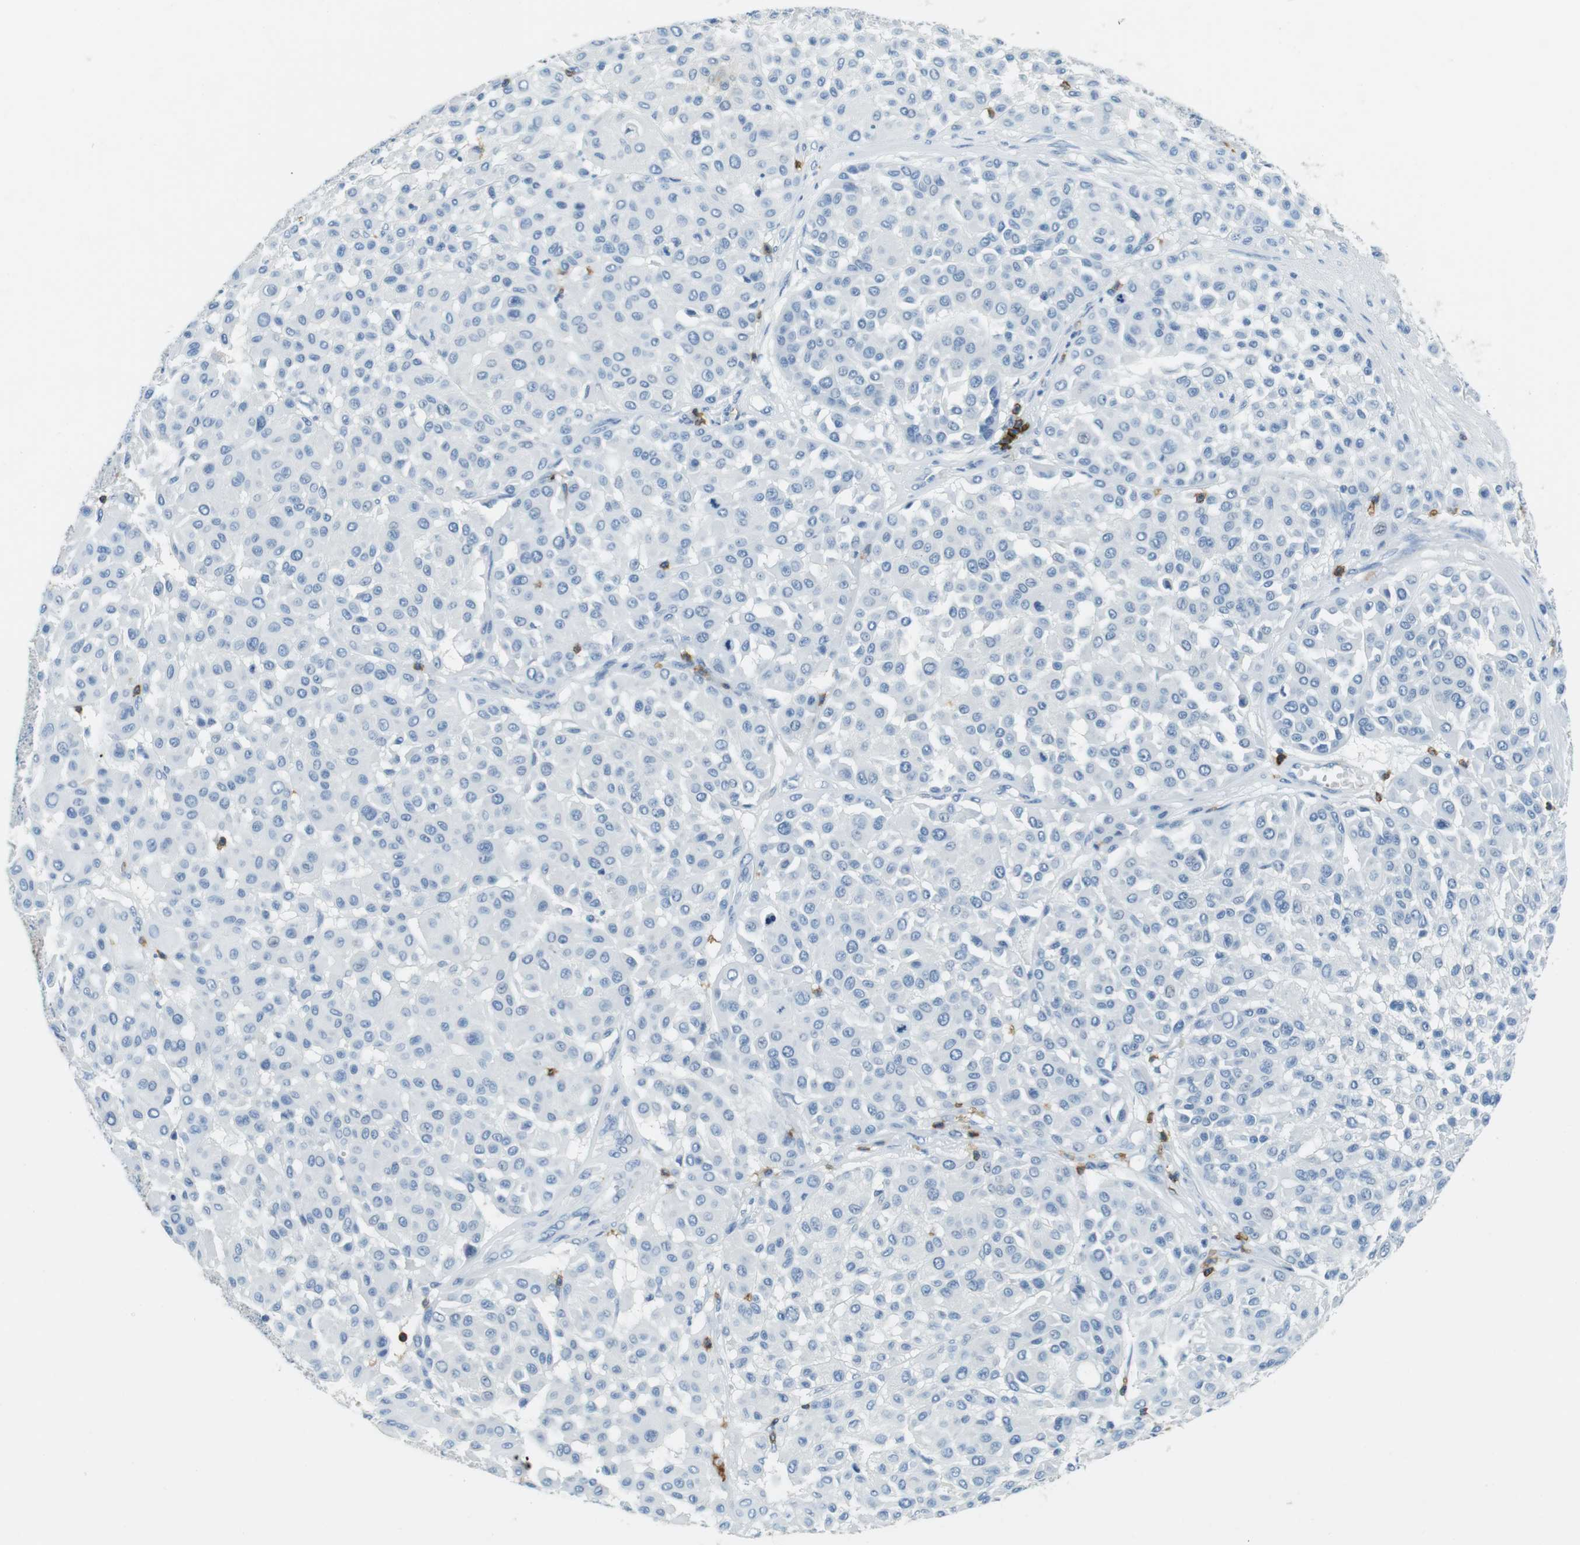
{"staining": {"intensity": "negative", "quantity": "none", "location": "none"}, "tissue": "melanoma", "cell_type": "Tumor cells", "image_type": "cancer", "snomed": [{"axis": "morphology", "description": "Malignant melanoma, Metastatic site"}, {"axis": "topography", "description": "Soft tissue"}], "caption": "This image is of malignant melanoma (metastatic site) stained with IHC to label a protein in brown with the nuclei are counter-stained blue. There is no staining in tumor cells. (IHC, brightfield microscopy, high magnification).", "gene": "LAT", "patient": {"sex": "male", "age": 41}}